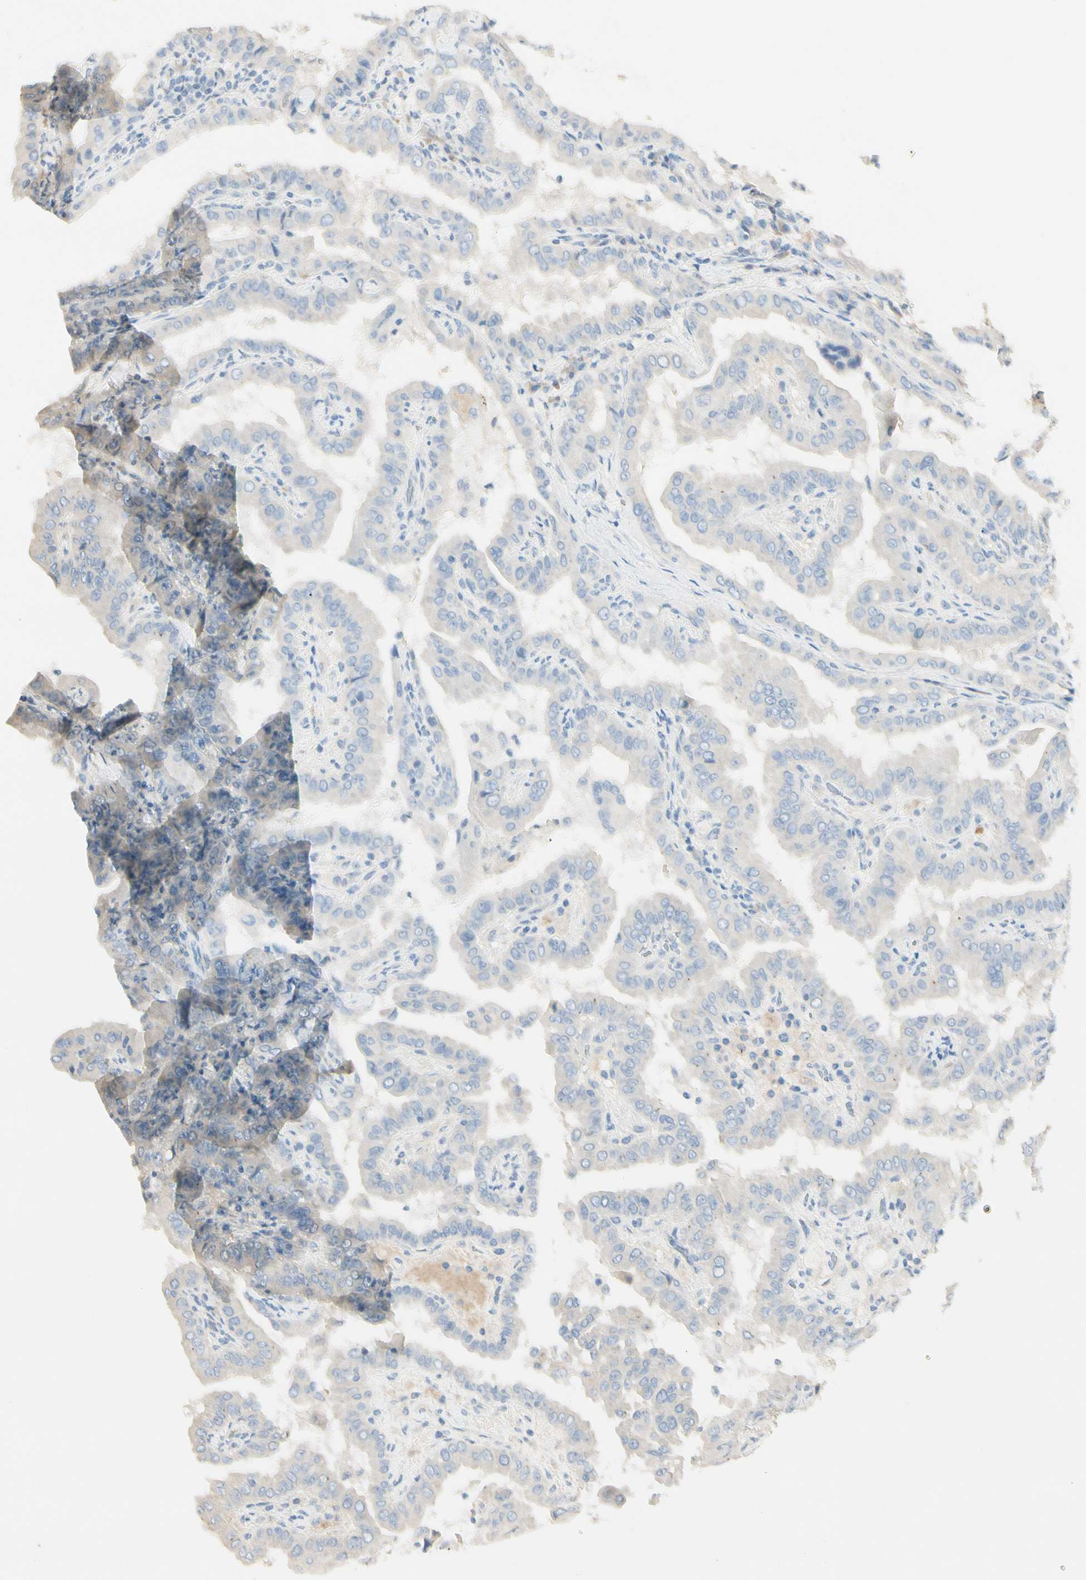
{"staining": {"intensity": "negative", "quantity": "none", "location": "none"}, "tissue": "thyroid cancer", "cell_type": "Tumor cells", "image_type": "cancer", "snomed": [{"axis": "morphology", "description": "Papillary adenocarcinoma, NOS"}, {"axis": "topography", "description": "Thyroid gland"}], "caption": "DAB immunohistochemical staining of human papillary adenocarcinoma (thyroid) displays no significant expression in tumor cells.", "gene": "ALDH18A1", "patient": {"sex": "male", "age": 33}}